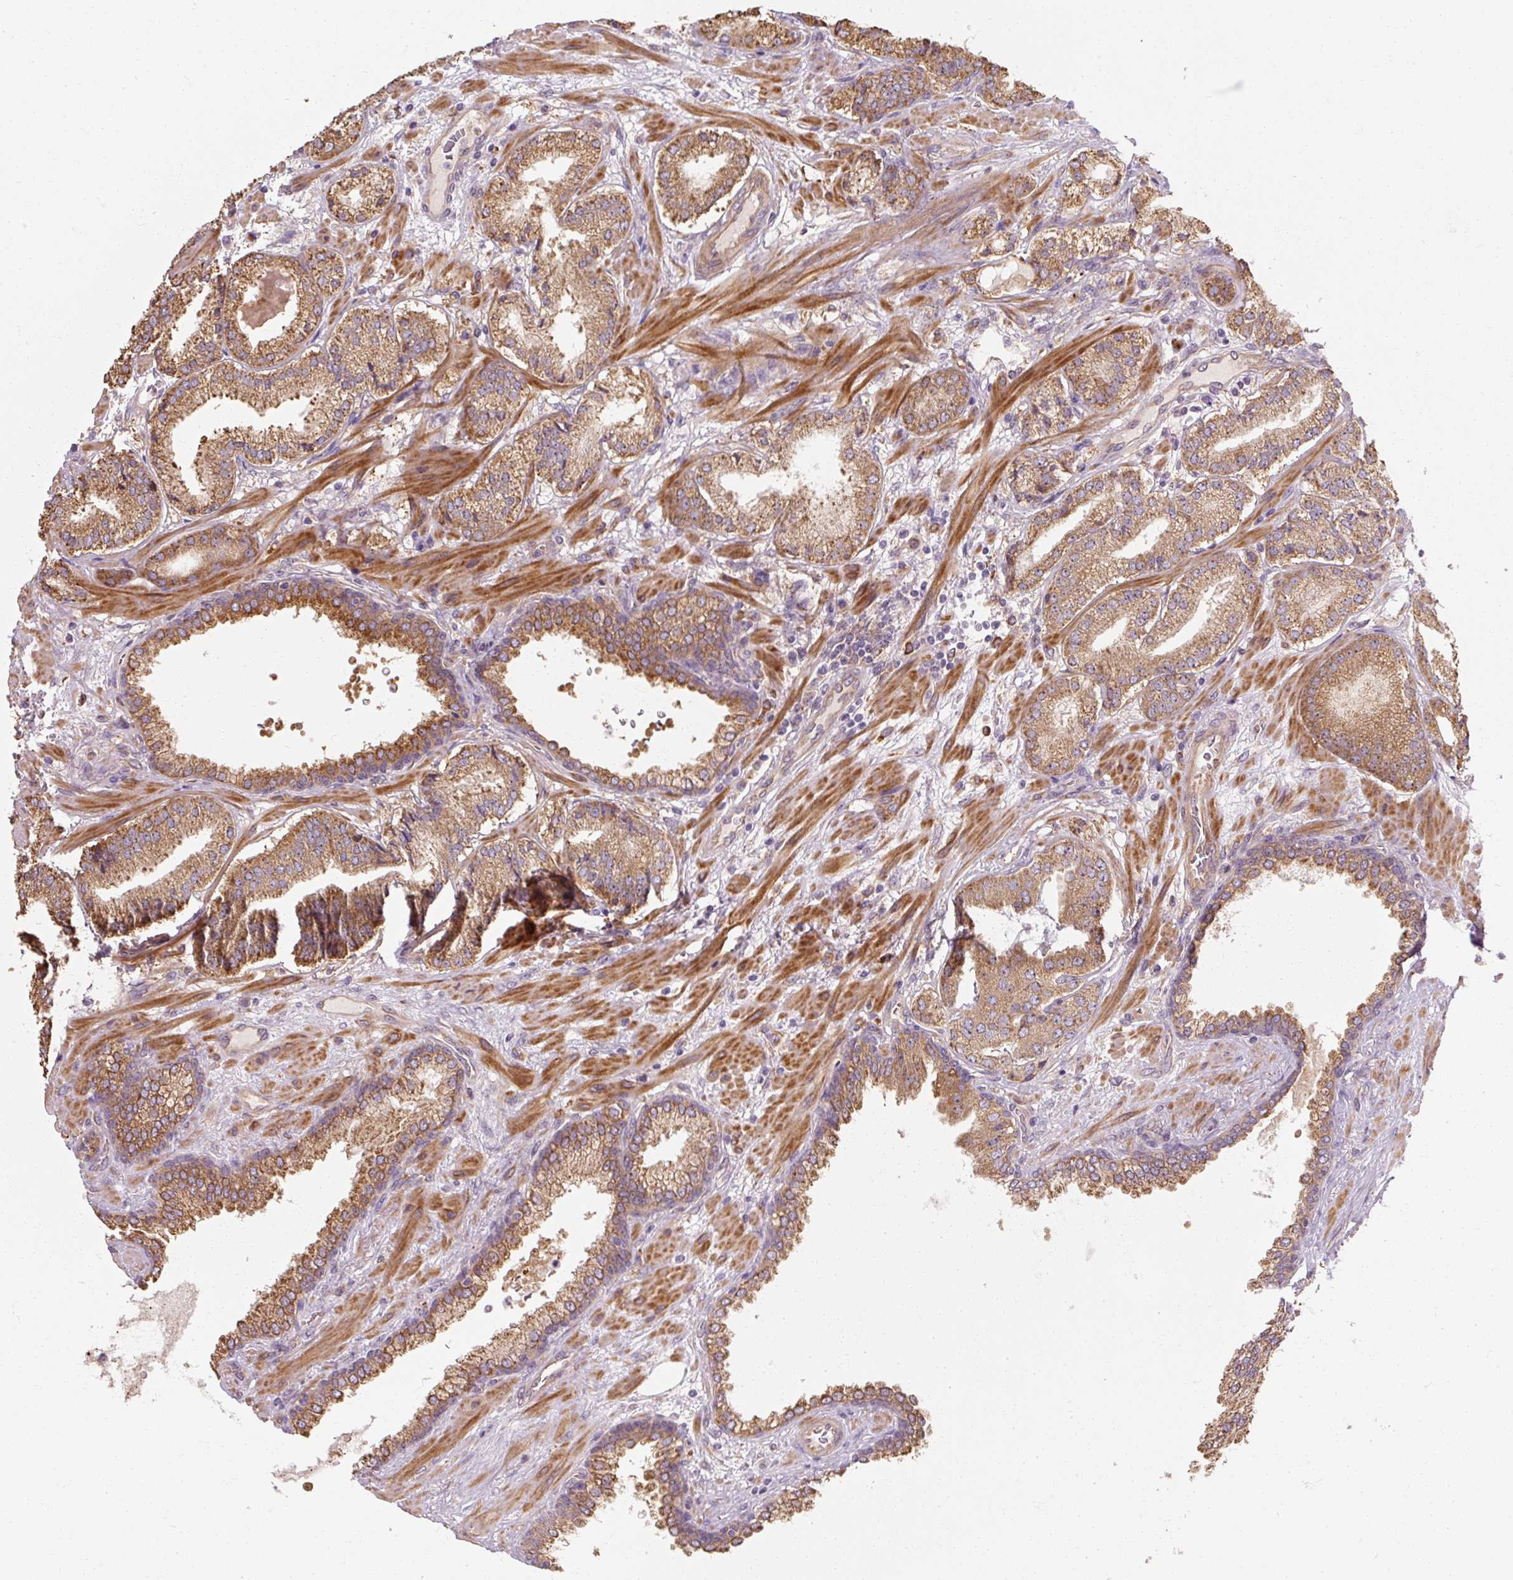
{"staining": {"intensity": "moderate", "quantity": ">75%", "location": "cytoplasmic/membranous"}, "tissue": "prostate cancer", "cell_type": "Tumor cells", "image_type": "cancer", "snomed": [{"axis": "morphology", "description": "Adenocarcinoma, High grade"}, {"axis": "topography", "description": "Prostate"}], "caption": "Immunohistochemical staining of human prostate cancer demonstrates medium levels of moderate cytoplasmic/membranous staining in about >75% of tumor cells. The staining was performed using DAB (3,3'-diaminobenzidine) to visualize the protein expression in brown, while the nuclei were stained in blue with hematoxylin (Magnification: 20x).", "gene": "TBC1D4", "patient": {"sex": "male", "age": 63}}